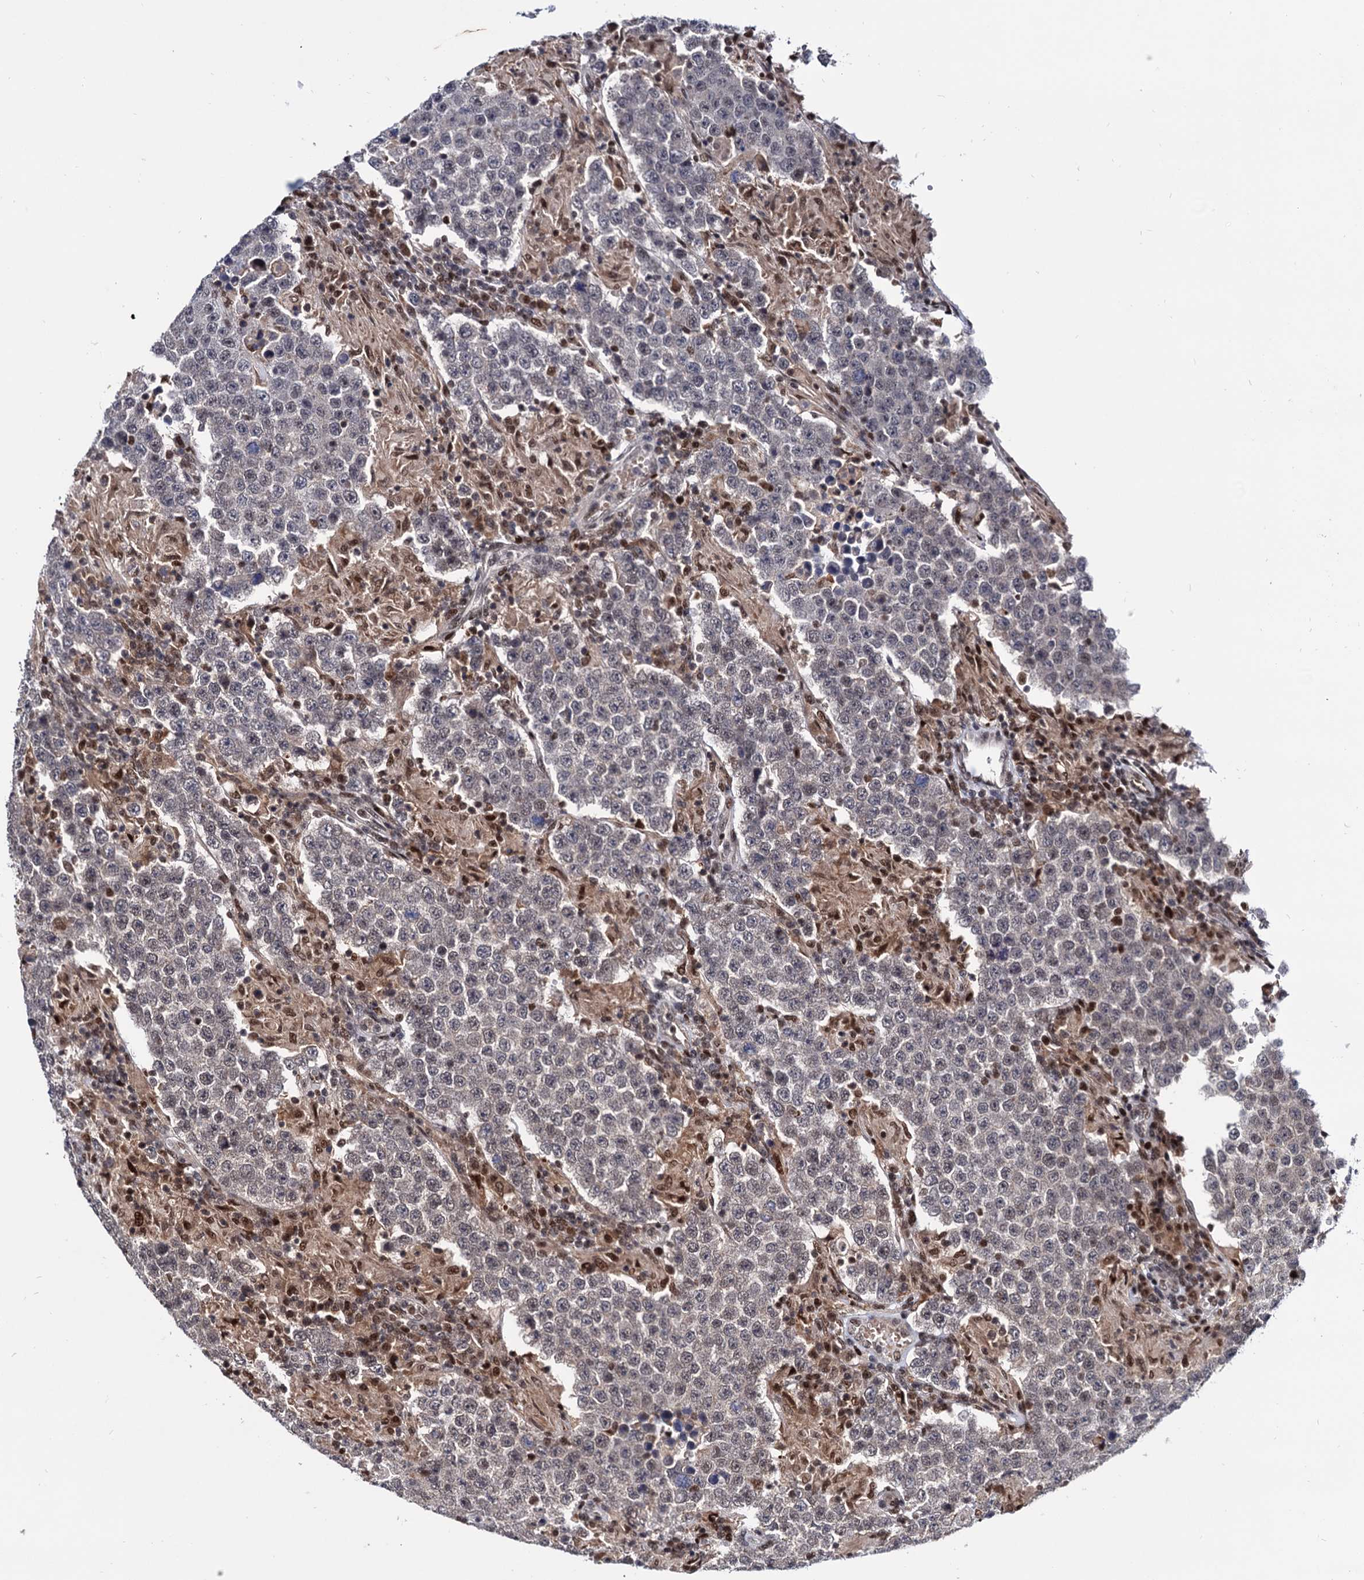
{"staining": {"intensity": "weak", "quantity": "<25%", "location": "nuclear"}, "tissue": "testis cancer", "cell_type": "Tumor cells", "image_type": "cancer", "snomed": [{"axis": "morphology", "description": "Normal tissue, NOS"}, {"axis": "morphology", "description": "Urothelial carcinoma, High grade"}, {"axis": "morphology", "description": "Seminoma, NOS"}, {"axis": "morphology", "description": "Carcinoma, Embryonal, NOS"}, {"axis": "topography", "description": "Urinary bladder"}, {"axis": "topography", "description": "Testis"}], "caption": "High power microscopy image of an immunohistochemistry (IHC) histopathology image of testis cancer (high-grade urothelial carcinoma), revealing no significant positivity in tumor cells.", "gene": "RNASEH2B", "patient": {"sex": "male", "age": 41}}